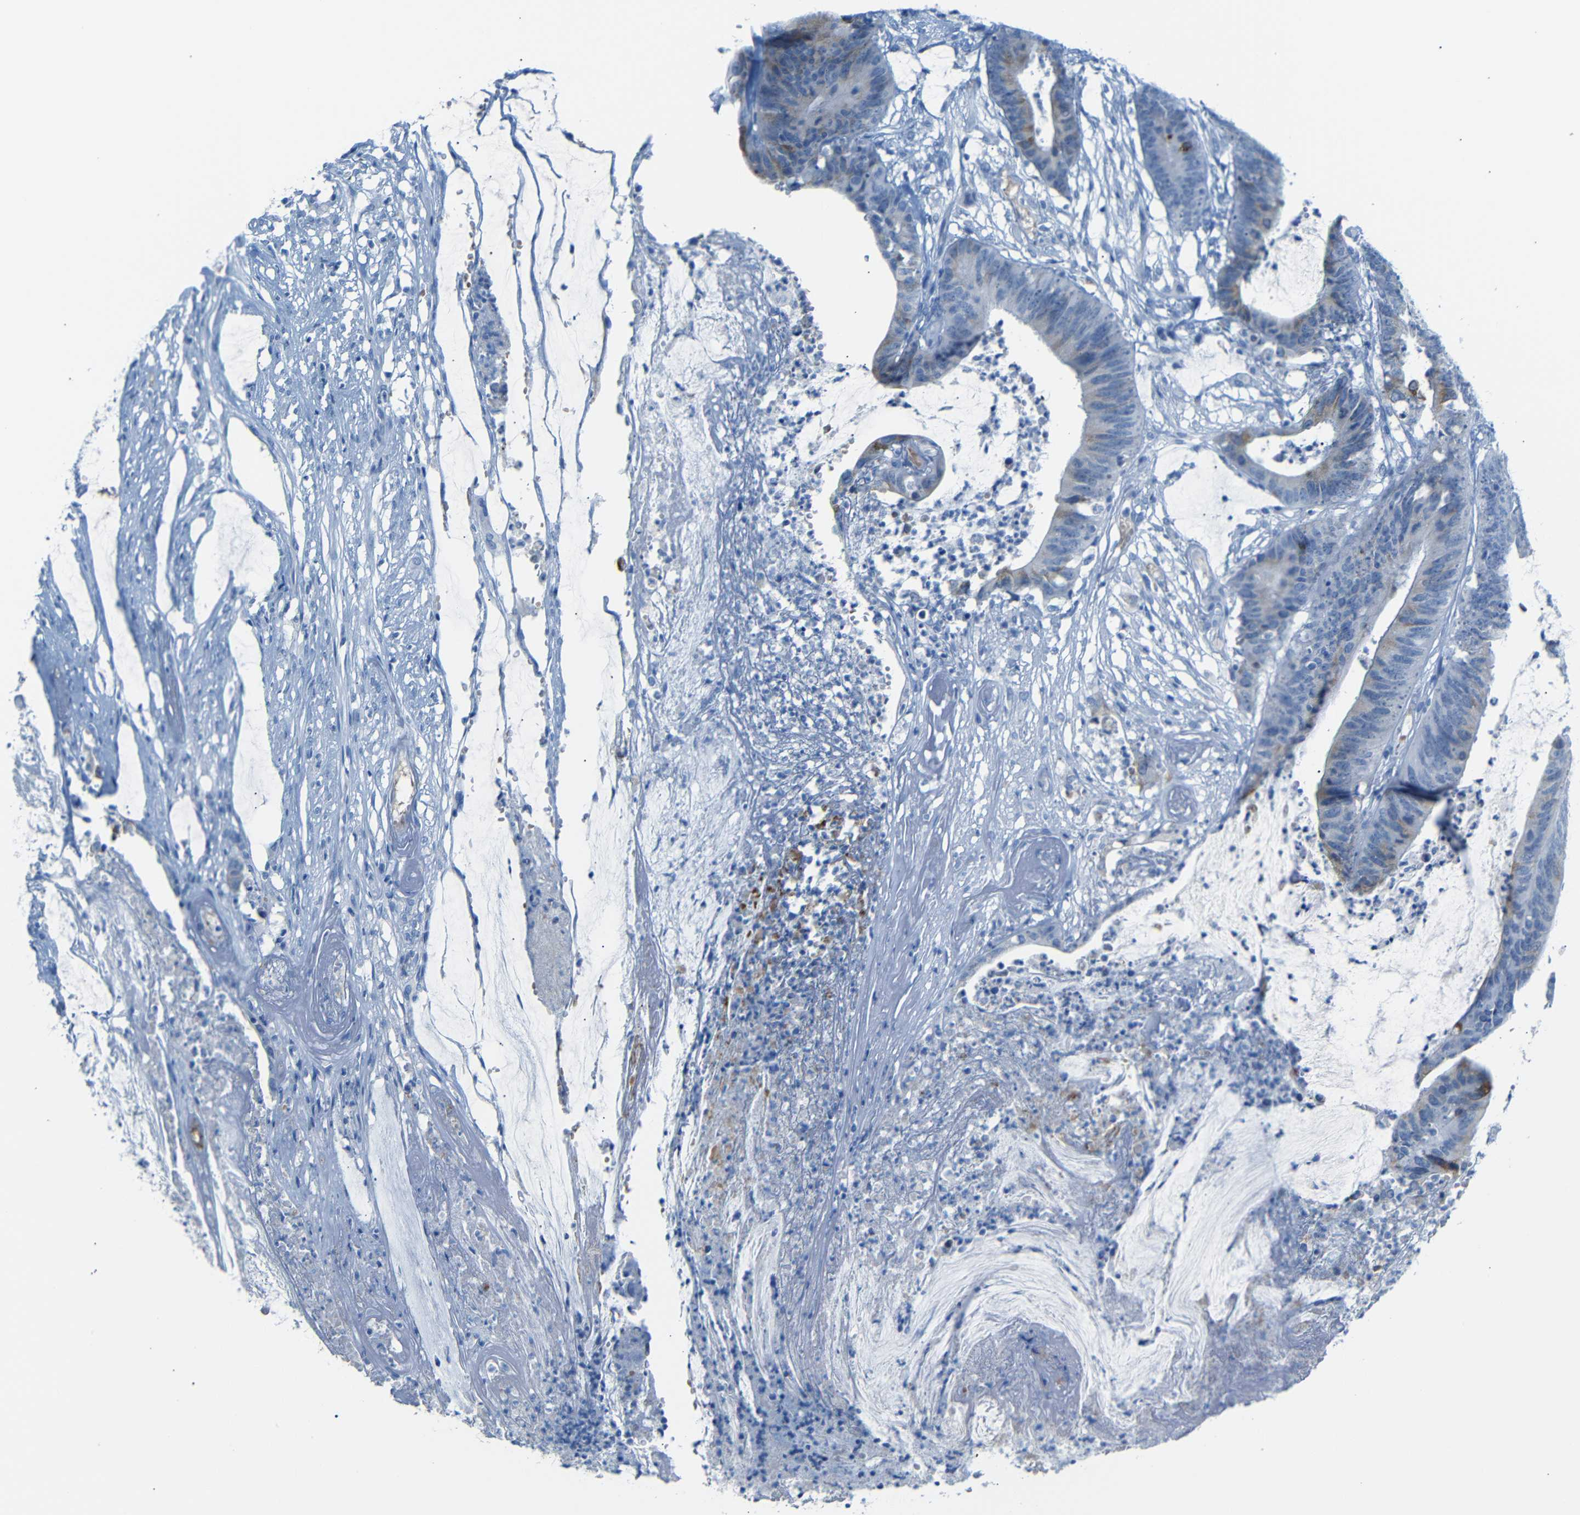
{"staining": {"intensity": "moderate", "quantity": "<25%", "location": "cytoplasmic/membranous"}, "tissue": "colorectal cancer", "cell_type": "Tumor cells", "image_type": "cancer", "snomed": [{"axis": "morphology", "description": "Adenocarcinoma, NOS"}, {"axis": "topography", "description": "Rectum"}], "caption": "Immunohistochemistry (IHC) micrograph of neoplastic tissue: colorectal adenocarcinoma stained using immunohistochemistry reveals low levels of moderate protein expression localized specifically in the cytoplasmic/membranous of tumor cells, appearing as a cytoplasmic/membranous brown color.", "gene": "DYNAP", "patient": {"sex": "female", "age": 66}}